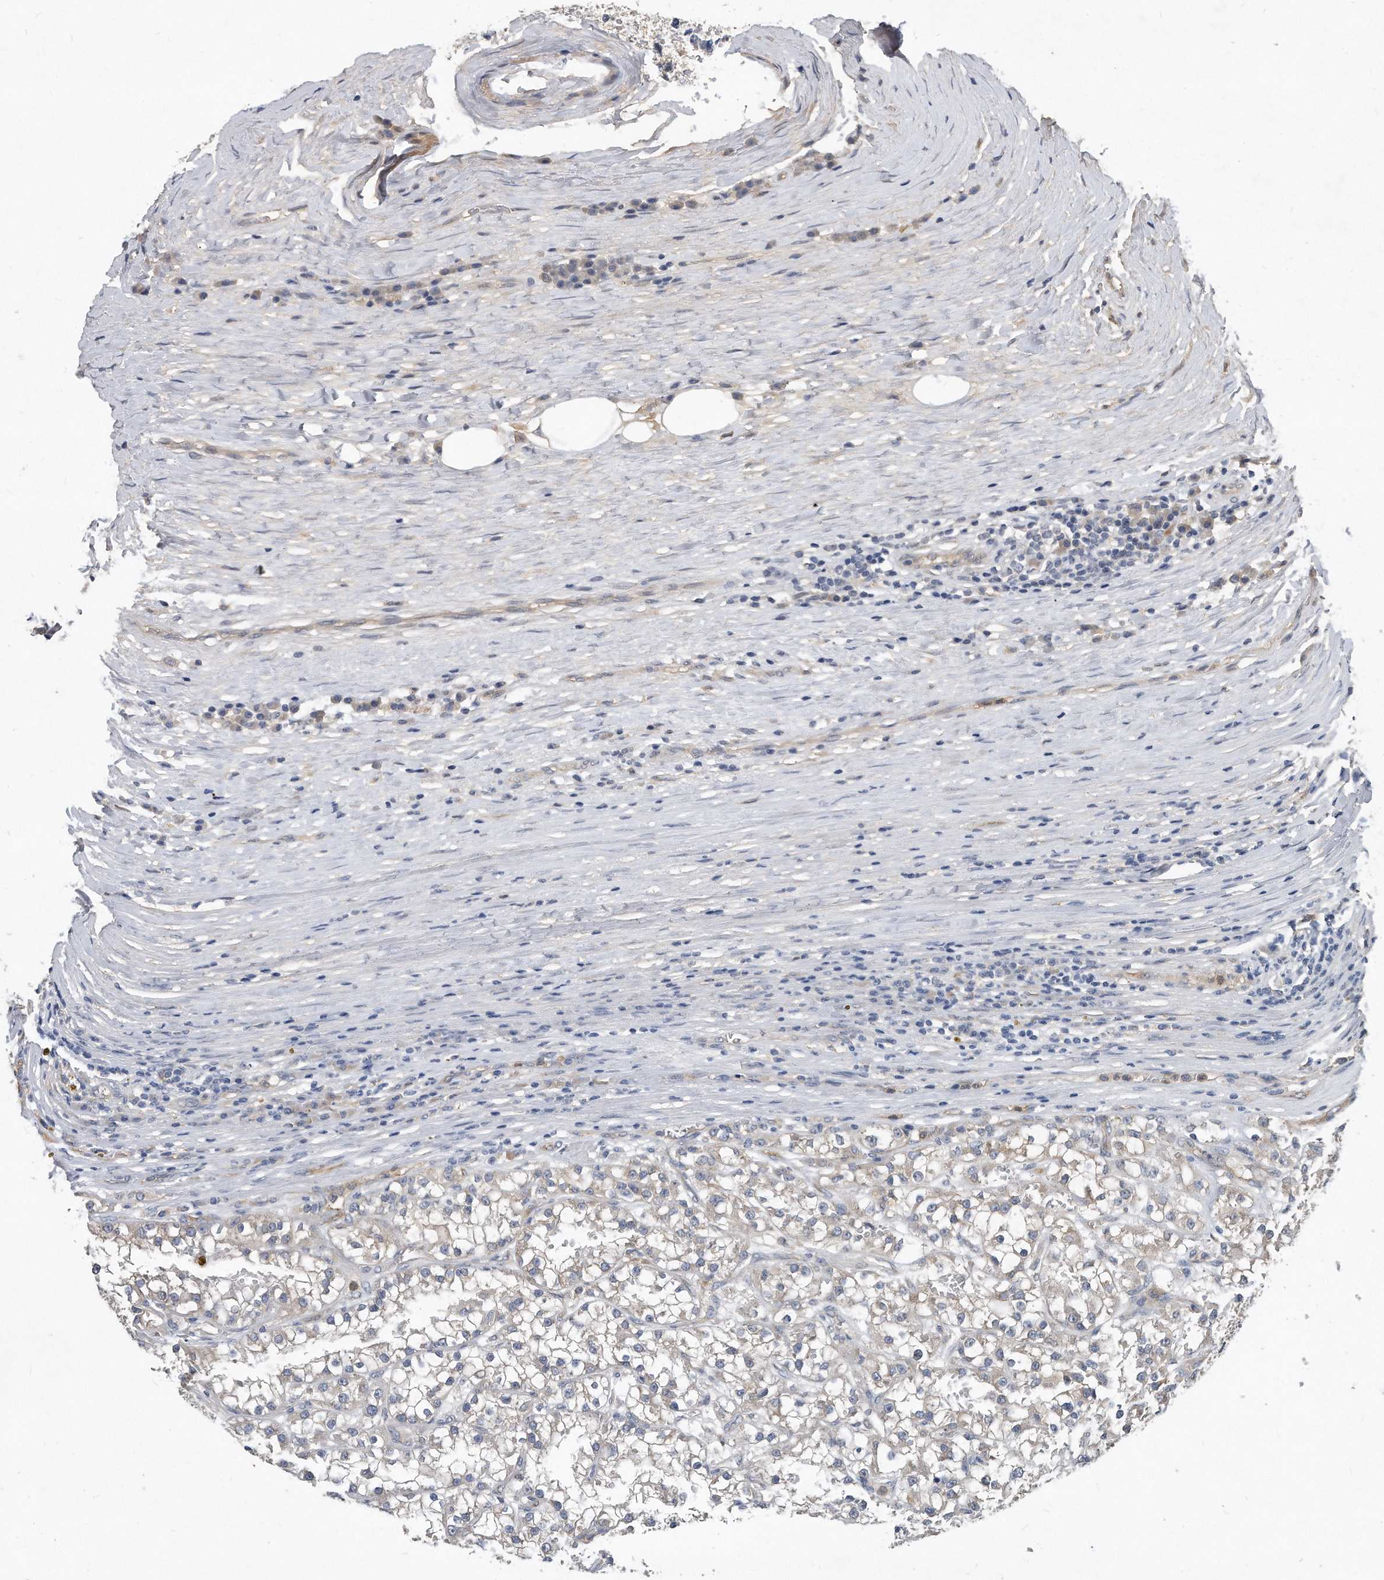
{"staining": {"intensity": "weak", "quantity": "<25%", "location": "cytoplasmic/membranous"}, "tissue": "renal cancer", "cell_type": "Tumor cells", "image_type": "cancer", "snomed": [{"axis": "morphology", "description": "Adenocarcinoma, NOS"}, {"axis": "topography", "description": "Kidney"}], "caption": "Immunohistochemistry (IHC) of human renal cancer displays no positivity in tumor cells.", "gene": "HOMER3", "patient": {"sex": "female", "age": 52}}